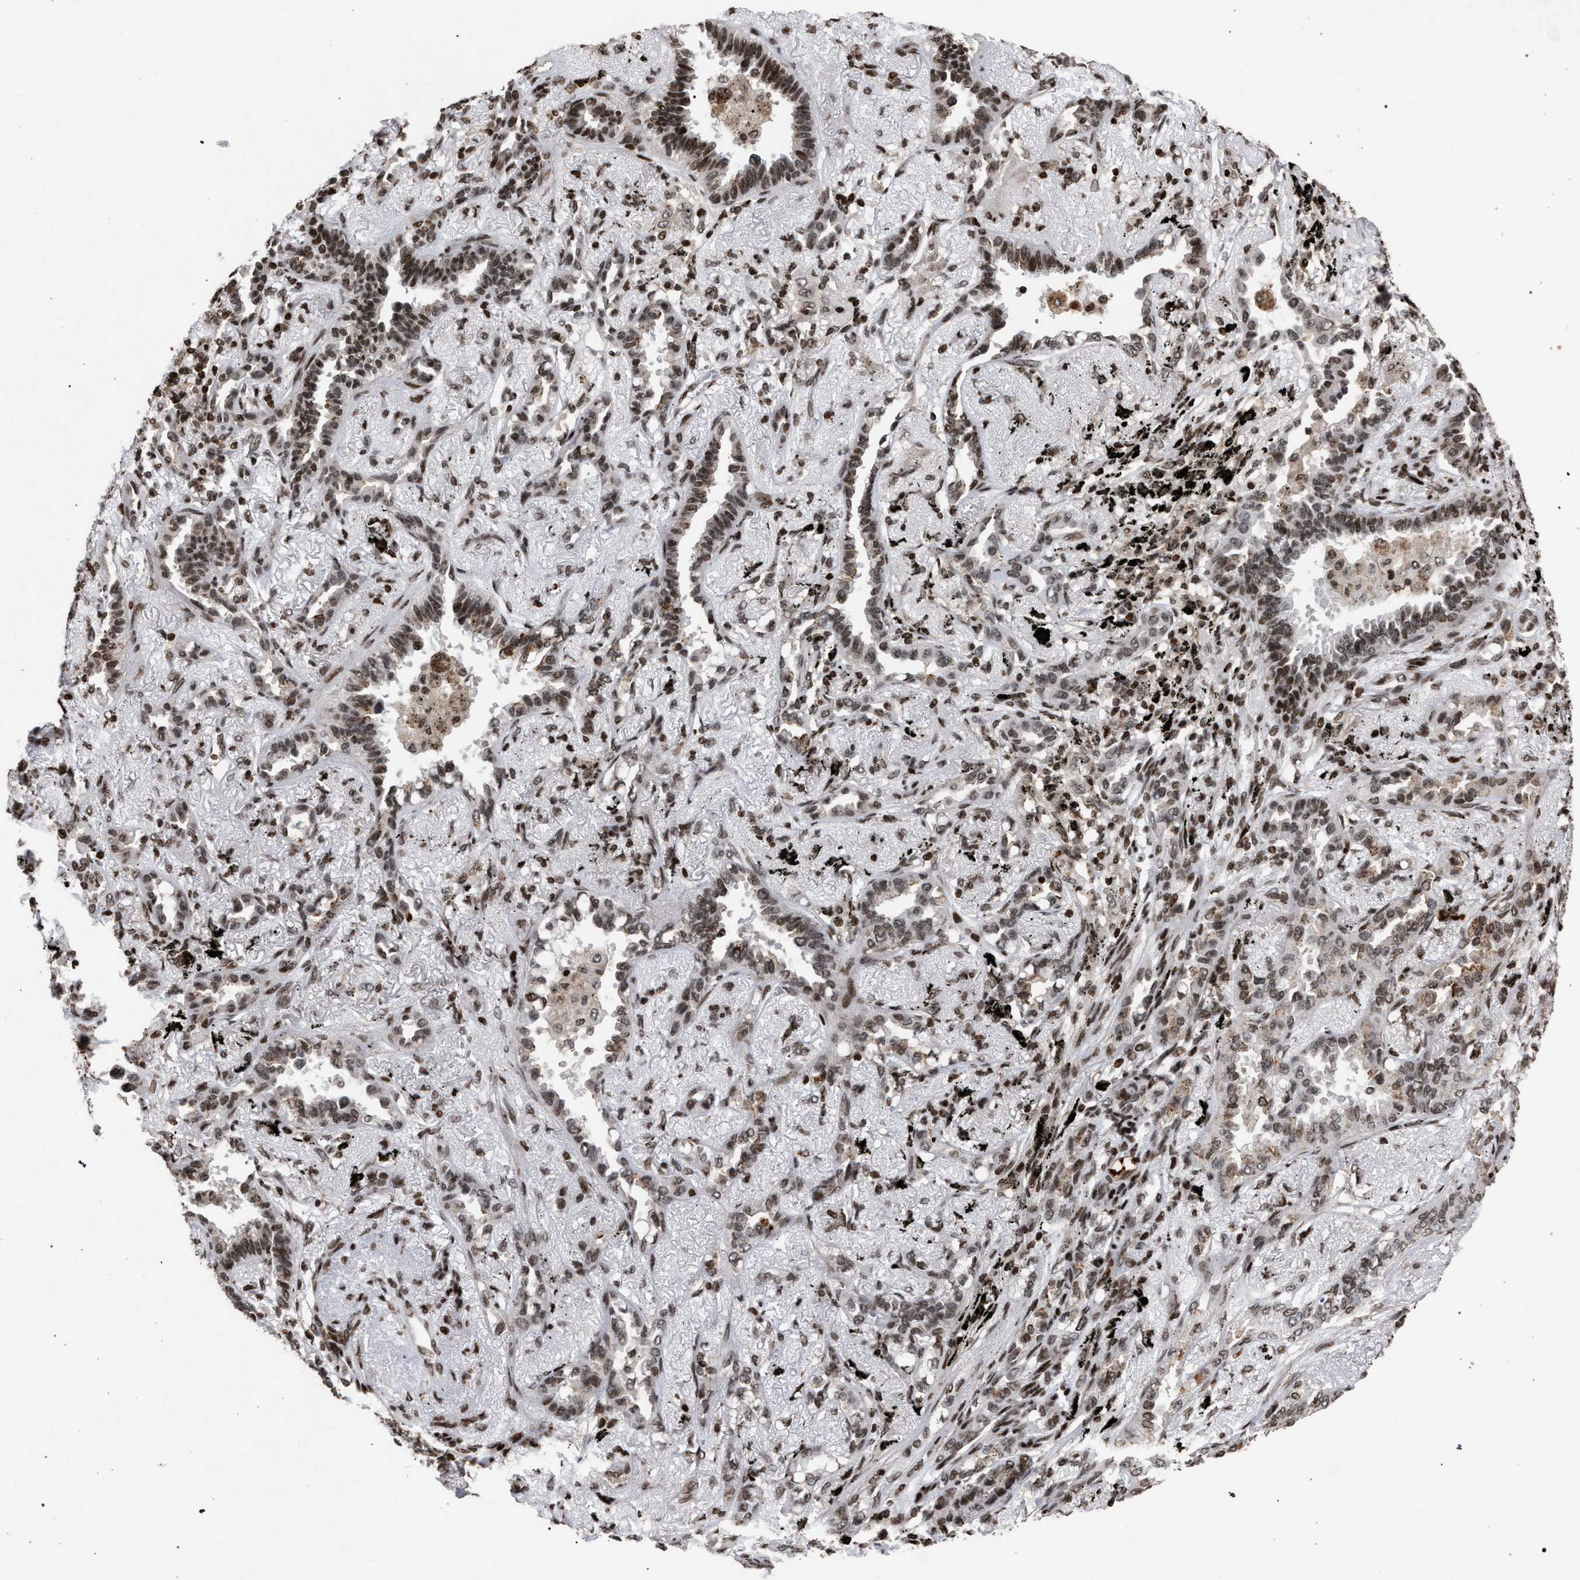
{"staining": {"intensity": "moderate", "quantity": ">75%", "location": "nuclear"}, "tissue": "lung cancer", "cell_type": "Tumor cells", "image_type": "cancer", "snomed": [{"axis": "morphology", "description": "Adenocarcinoma, NOS"}, {"axis": "topography", "description": "Lung"}], "caption": "A brown stain highlights moderate nuclear staining of a protein in lung cancer (adenocarcinoma) tumor cells.", "gene": "FOXD3", "patient": {"sex": "male", "age": 59}}